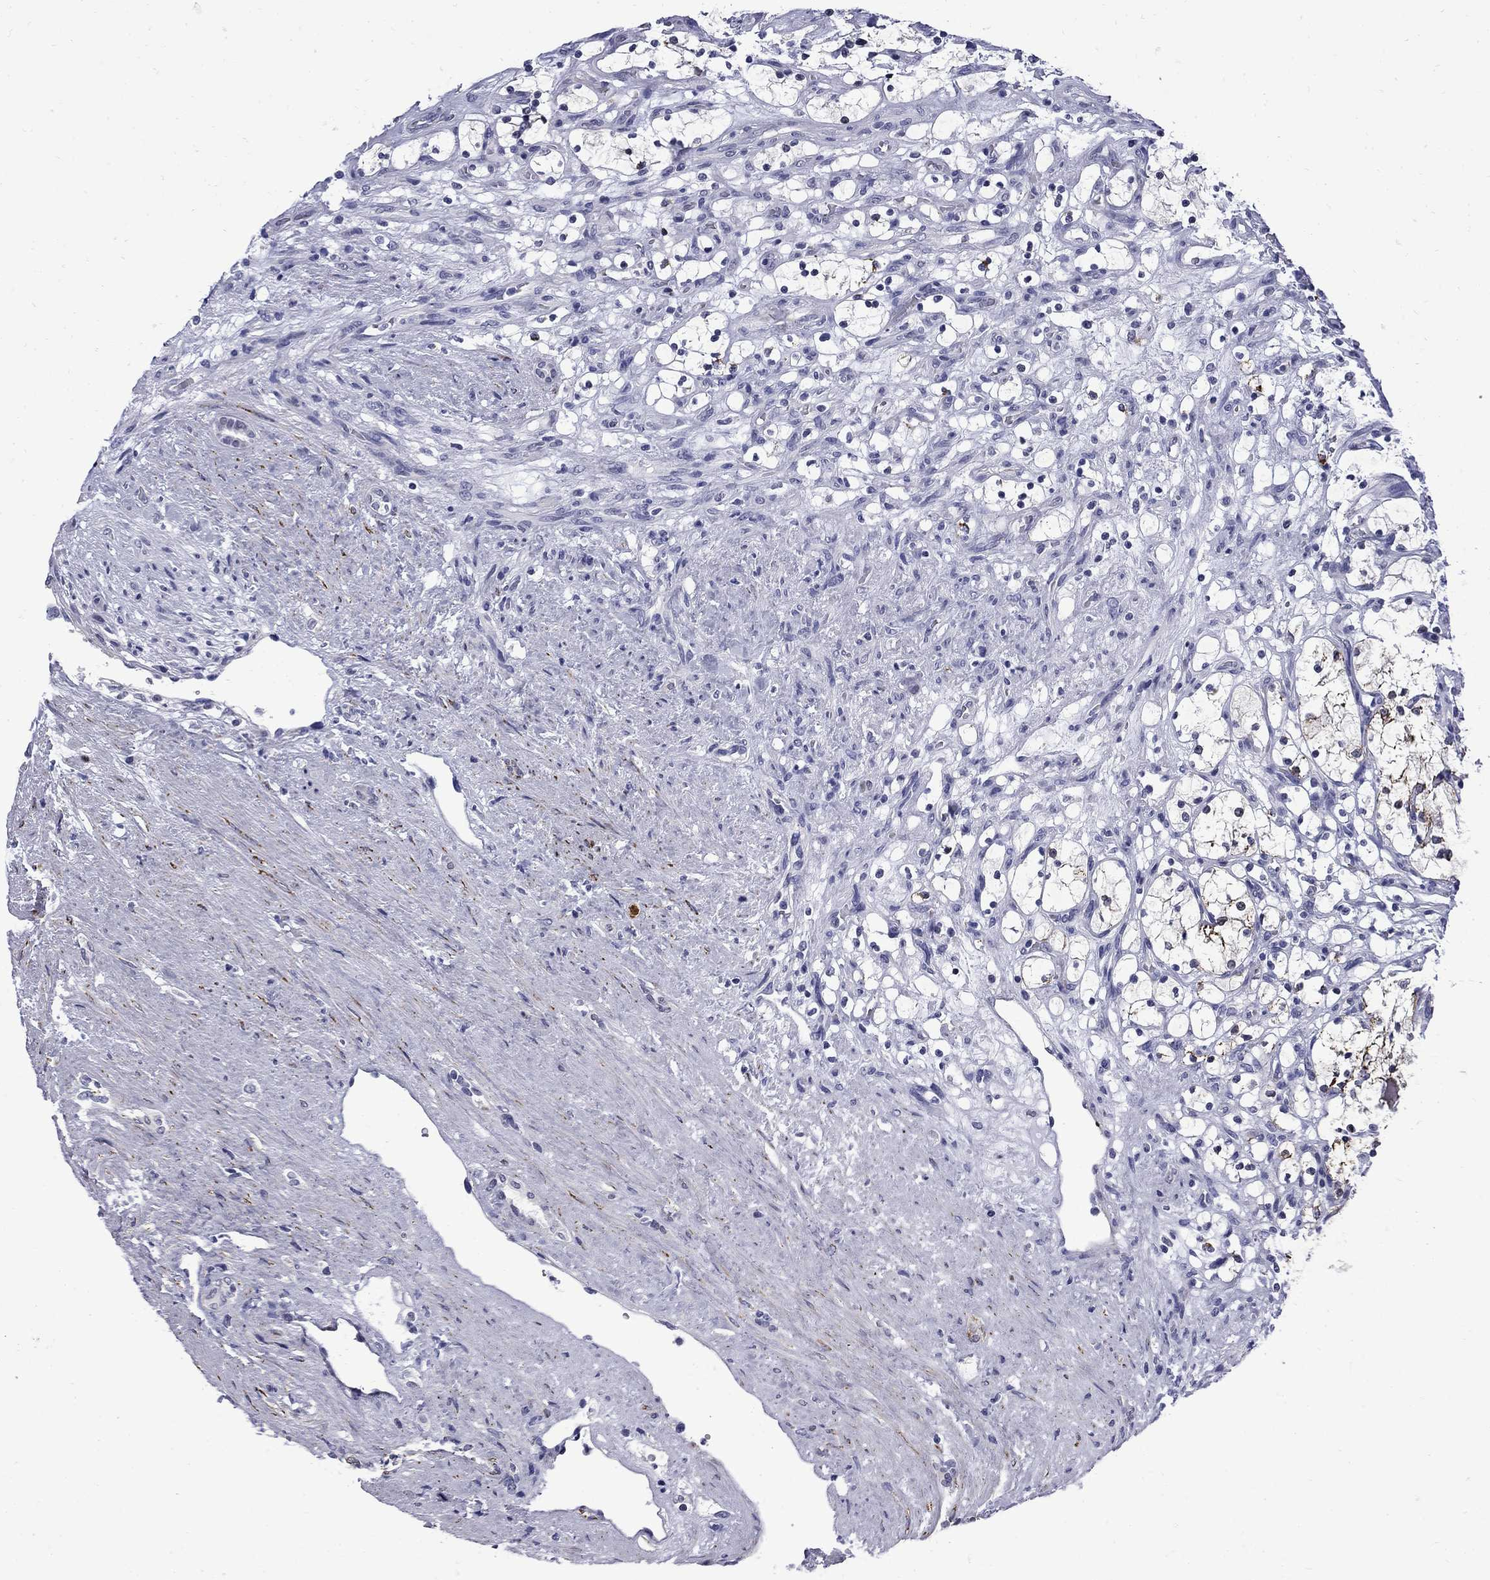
{"staining": {"intensity": "moderate", "quantity": "<25%", "location": "cytoplasmic/membranous"}, "tissue": "renal cancer", "cell_type": "Tumor cells", "image_type": "cancer", "snomed": [{"axis": "morphology", "description": "Adenocarcinoma, NOS"}, {"axis": "topography", "description": "Kidney"}], "caption": "An immunohistochemistry micrograph of tumor tissue is shown. Protein staining in brown highlights moderate cytoplasmic/membranous positivity in renal cancer (adenocarcinoma) within tumor cells. (Brightfield microscopy of DAB IHC at high magnification).", "gene": "MGARP", "patient": {"sex": "female", "age": 69}}